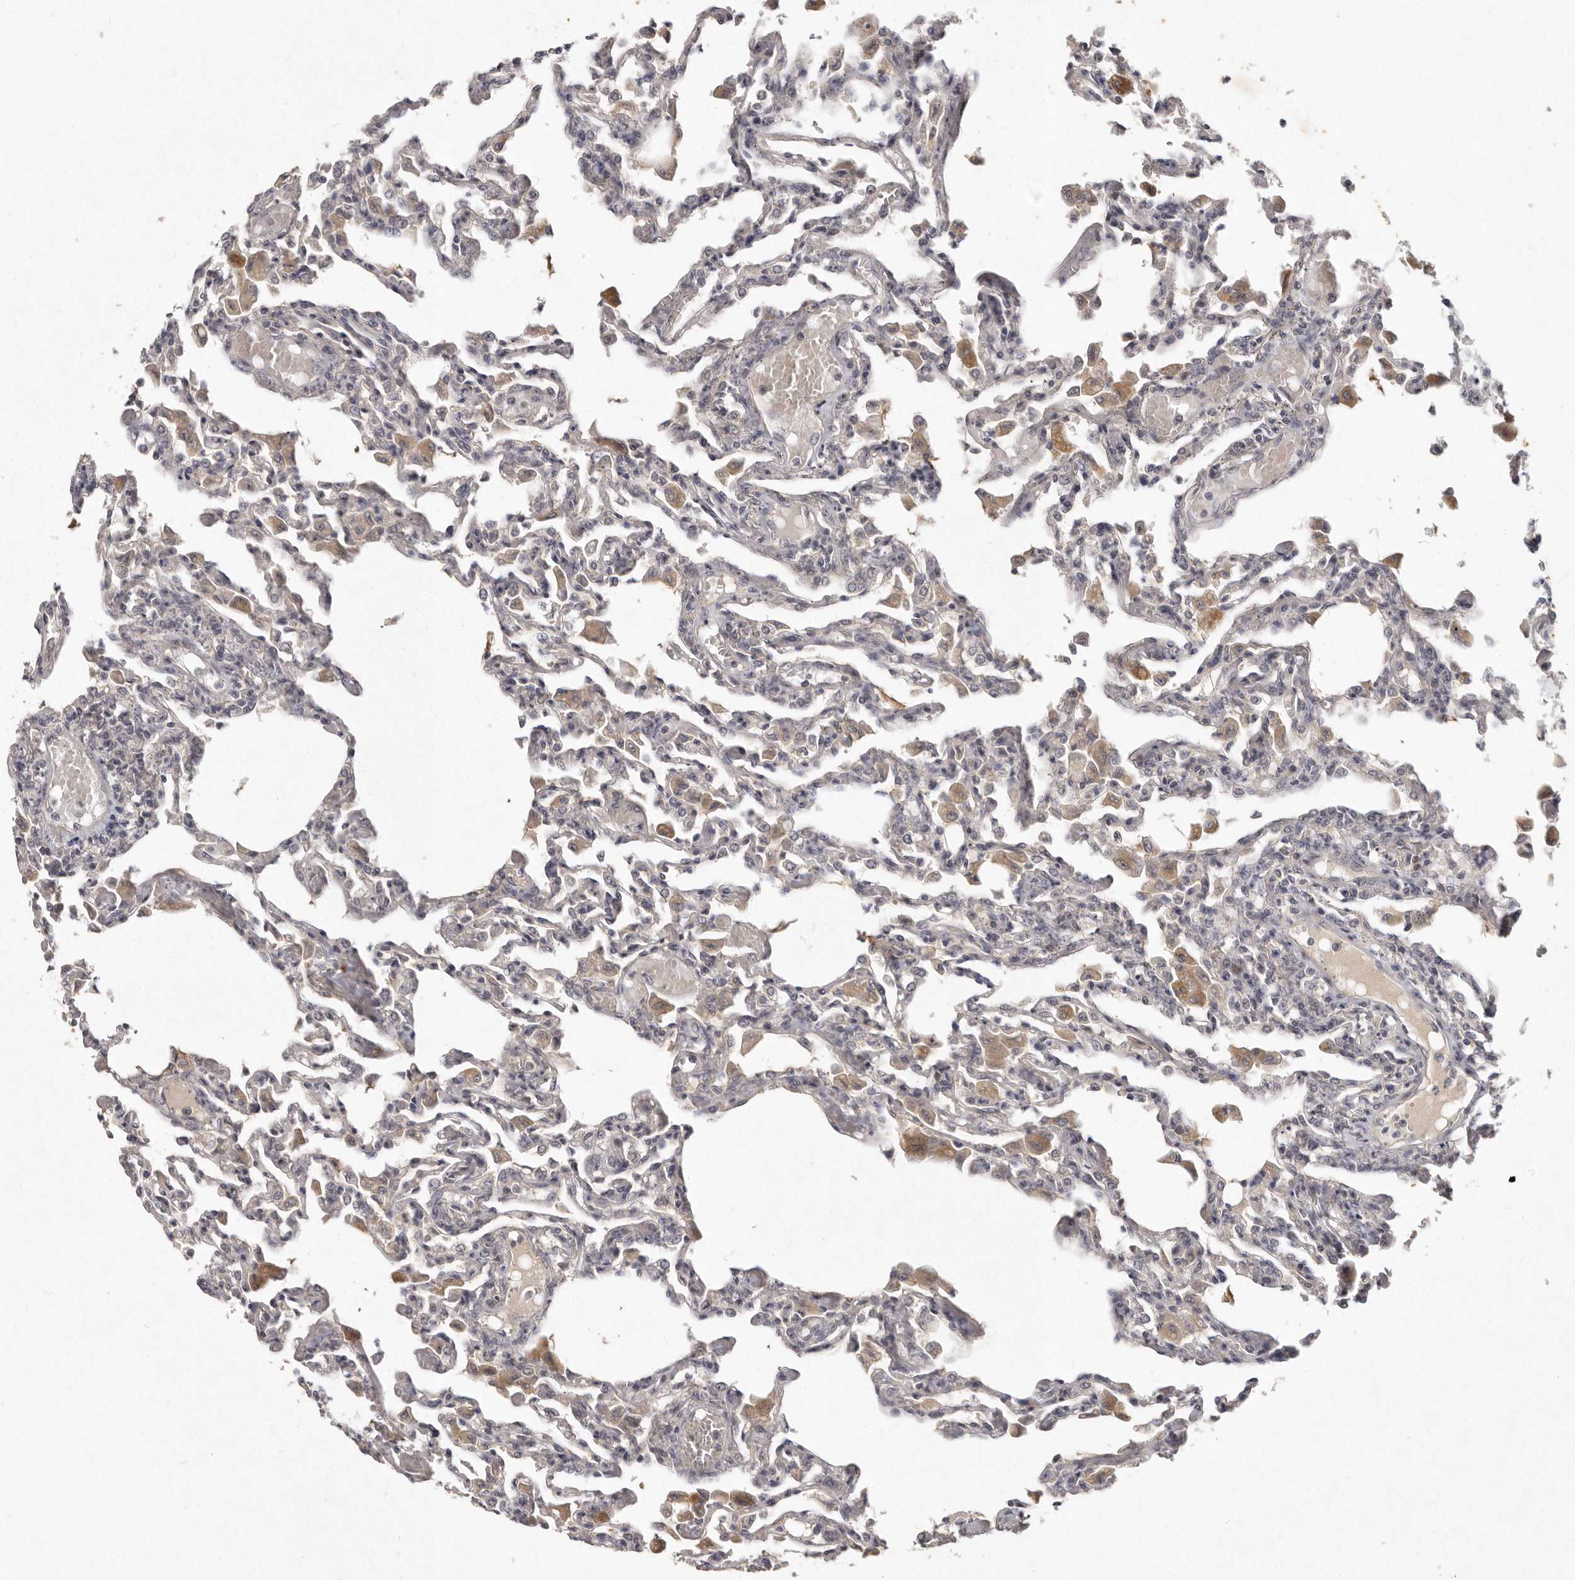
{"staining": {"intensity": "negative", "quantity": "none", "location": "none"}, "tissue": "lung", "cell_type": "Alveolar cells", "image_type": "normal", "snomed": [{"axis": "morphology", "description": "Normal tissue, NOS"}, {"axis": "topography", "description": "Bronchus"}, {"axis": "topography", "description": "Lung"}], "caption": "Image shows no protein positivity in alveolar cells of unremarkable lung.", "gene": "SLC22A1", "patient": {"sex": "female", "age": 49}}